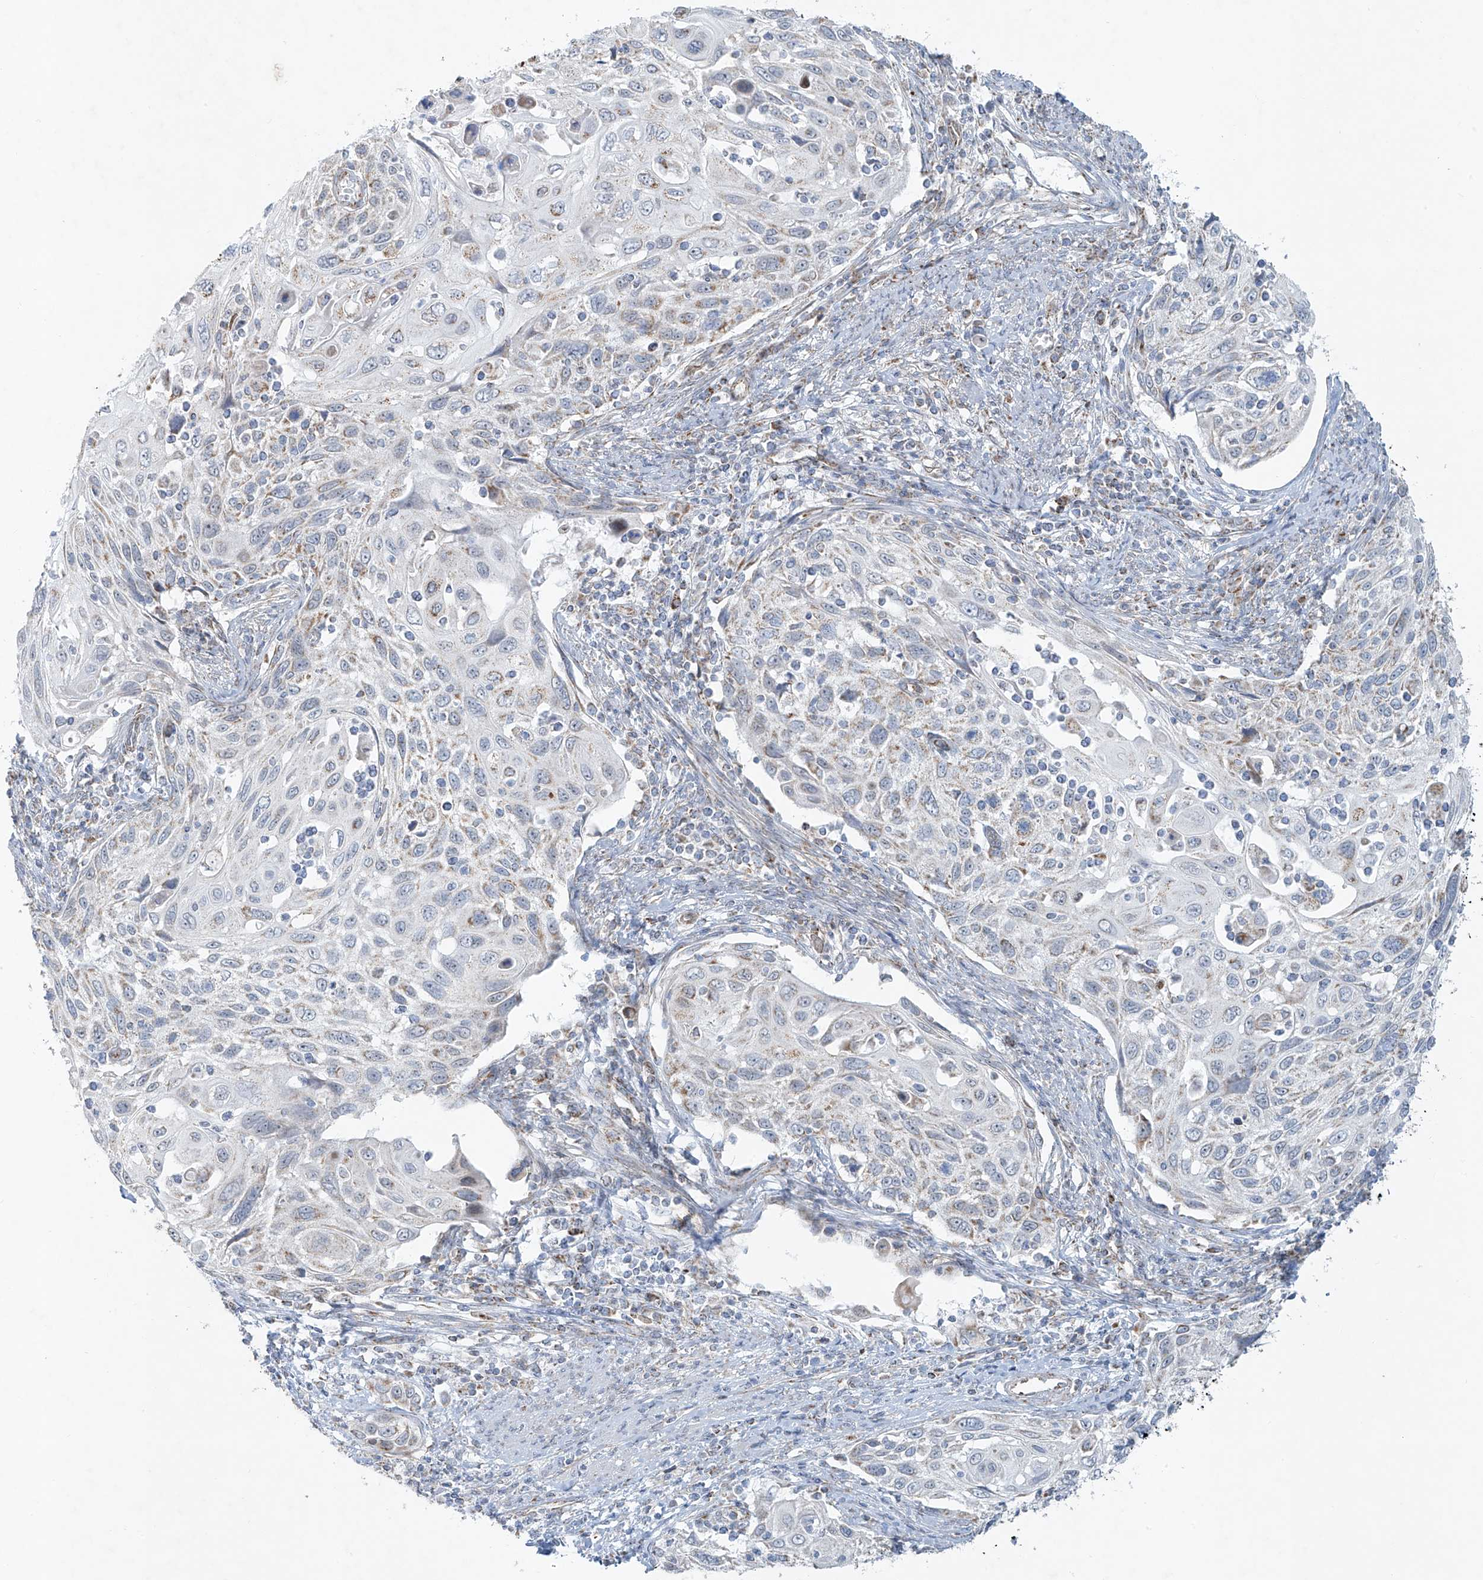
{"staining": {"intensity": "weak", "quantity": "<25%", "location": "cytoplasmic/membranous"}, "tissue": "cervical cancer", "cell_type": "Tumor cells", "image_type": "cancer", "snomed": [{"axis": "morphology", "description": "Squamous cell carcinoma, NOS"}, {"axis": "topography", "description": "Cervix"}], "caption": "IHC histopathology image of squamous cell carcinoma (cervical) stained for a protein (brown), which shows no expression in tumor cells.", "gene": "SMDT1", "patient": {"sex": "female", "age": 70}}